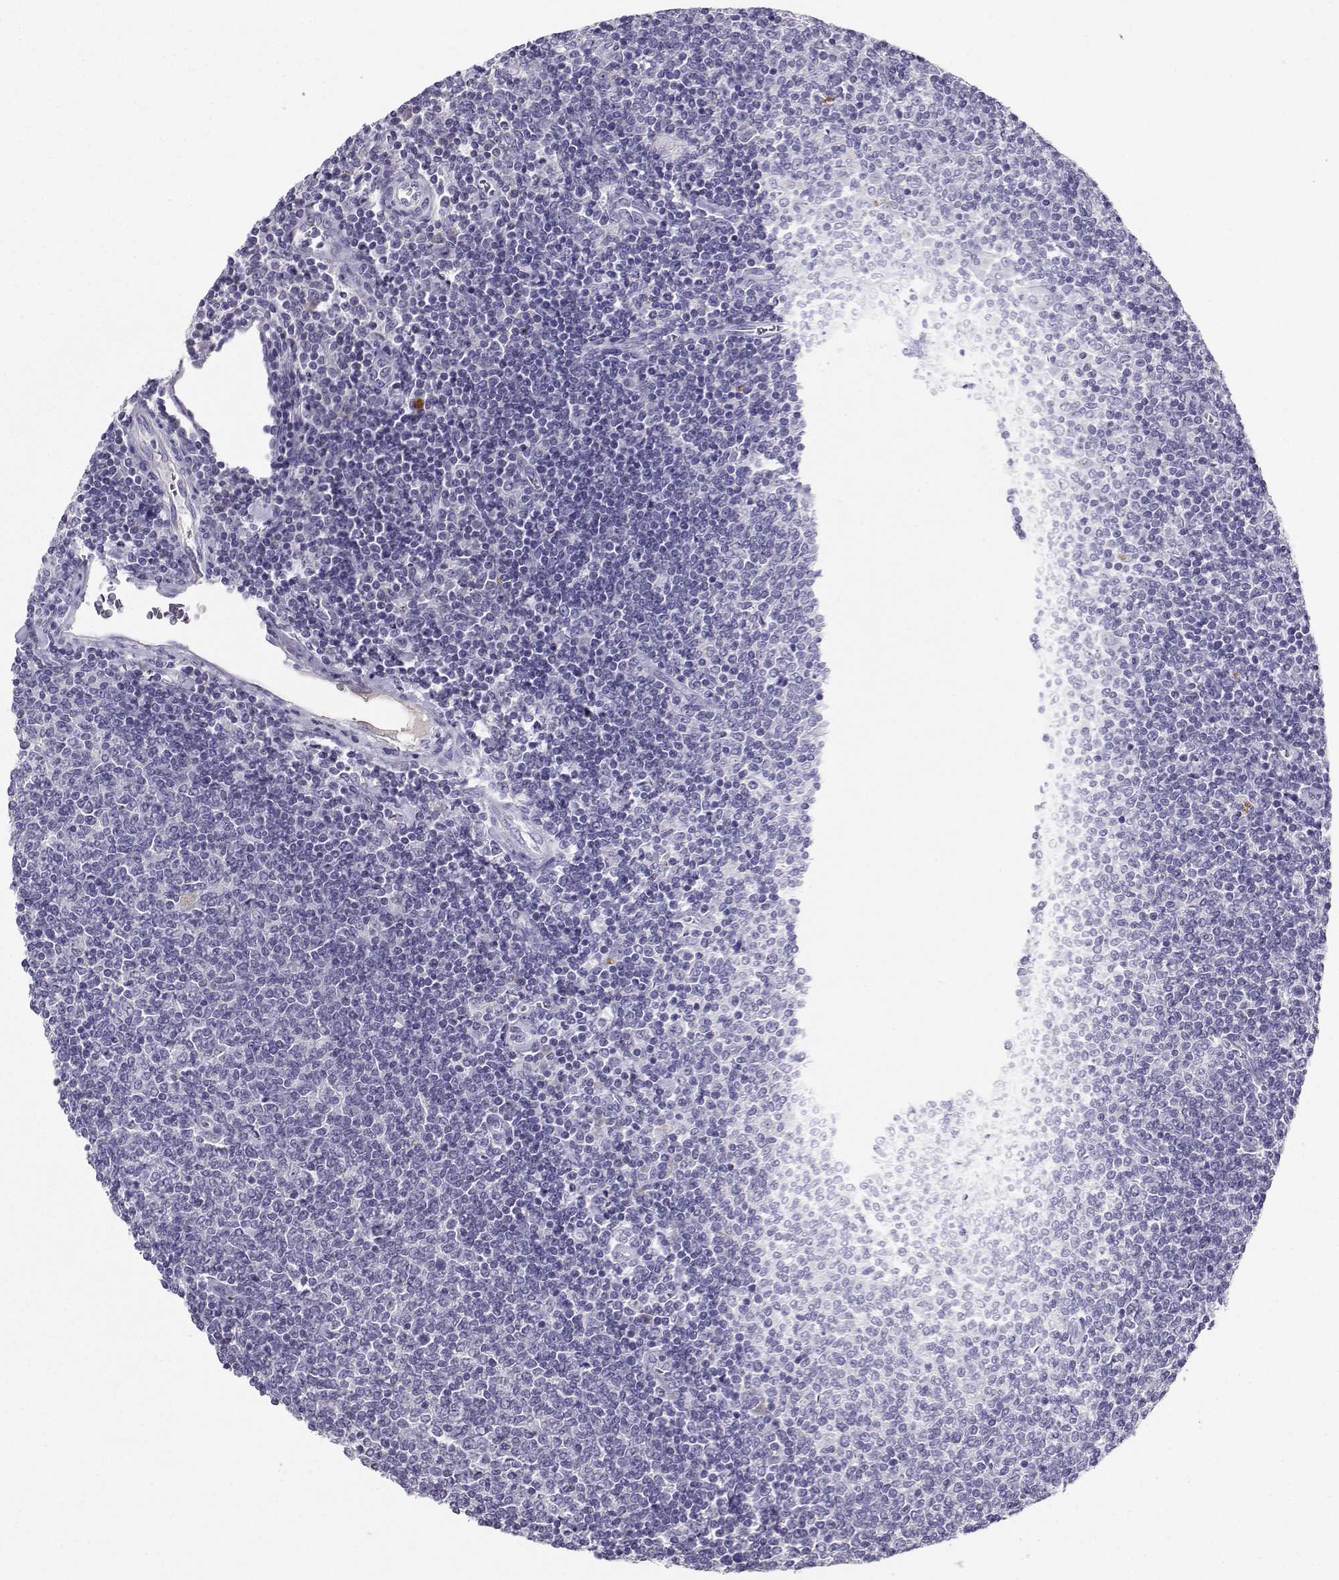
{"staining": {"intensity": "negative", "quantity": "none", "location": "none"}, "tissue": "lymphoma", "cell_type": "Tumor cells", "image_type": "cancer", "snomed": [{"axis": "morphology", "description": "Malignant lymphoma, non-Hodgkin's type, Low grade"}, {"axis": "topography", "description": "Lymph node"}], "caption": "An immunohistochemistry (IHC) micrograph of low-grade malignant lymphoma, non-Hodgkin's type is shown. There is no staining in tumor cells of low-grade malignant lymphoma, non-Hodgkin's type.", "gene": "GRIK4", "patient": {"sex": "male", "age": 52}}